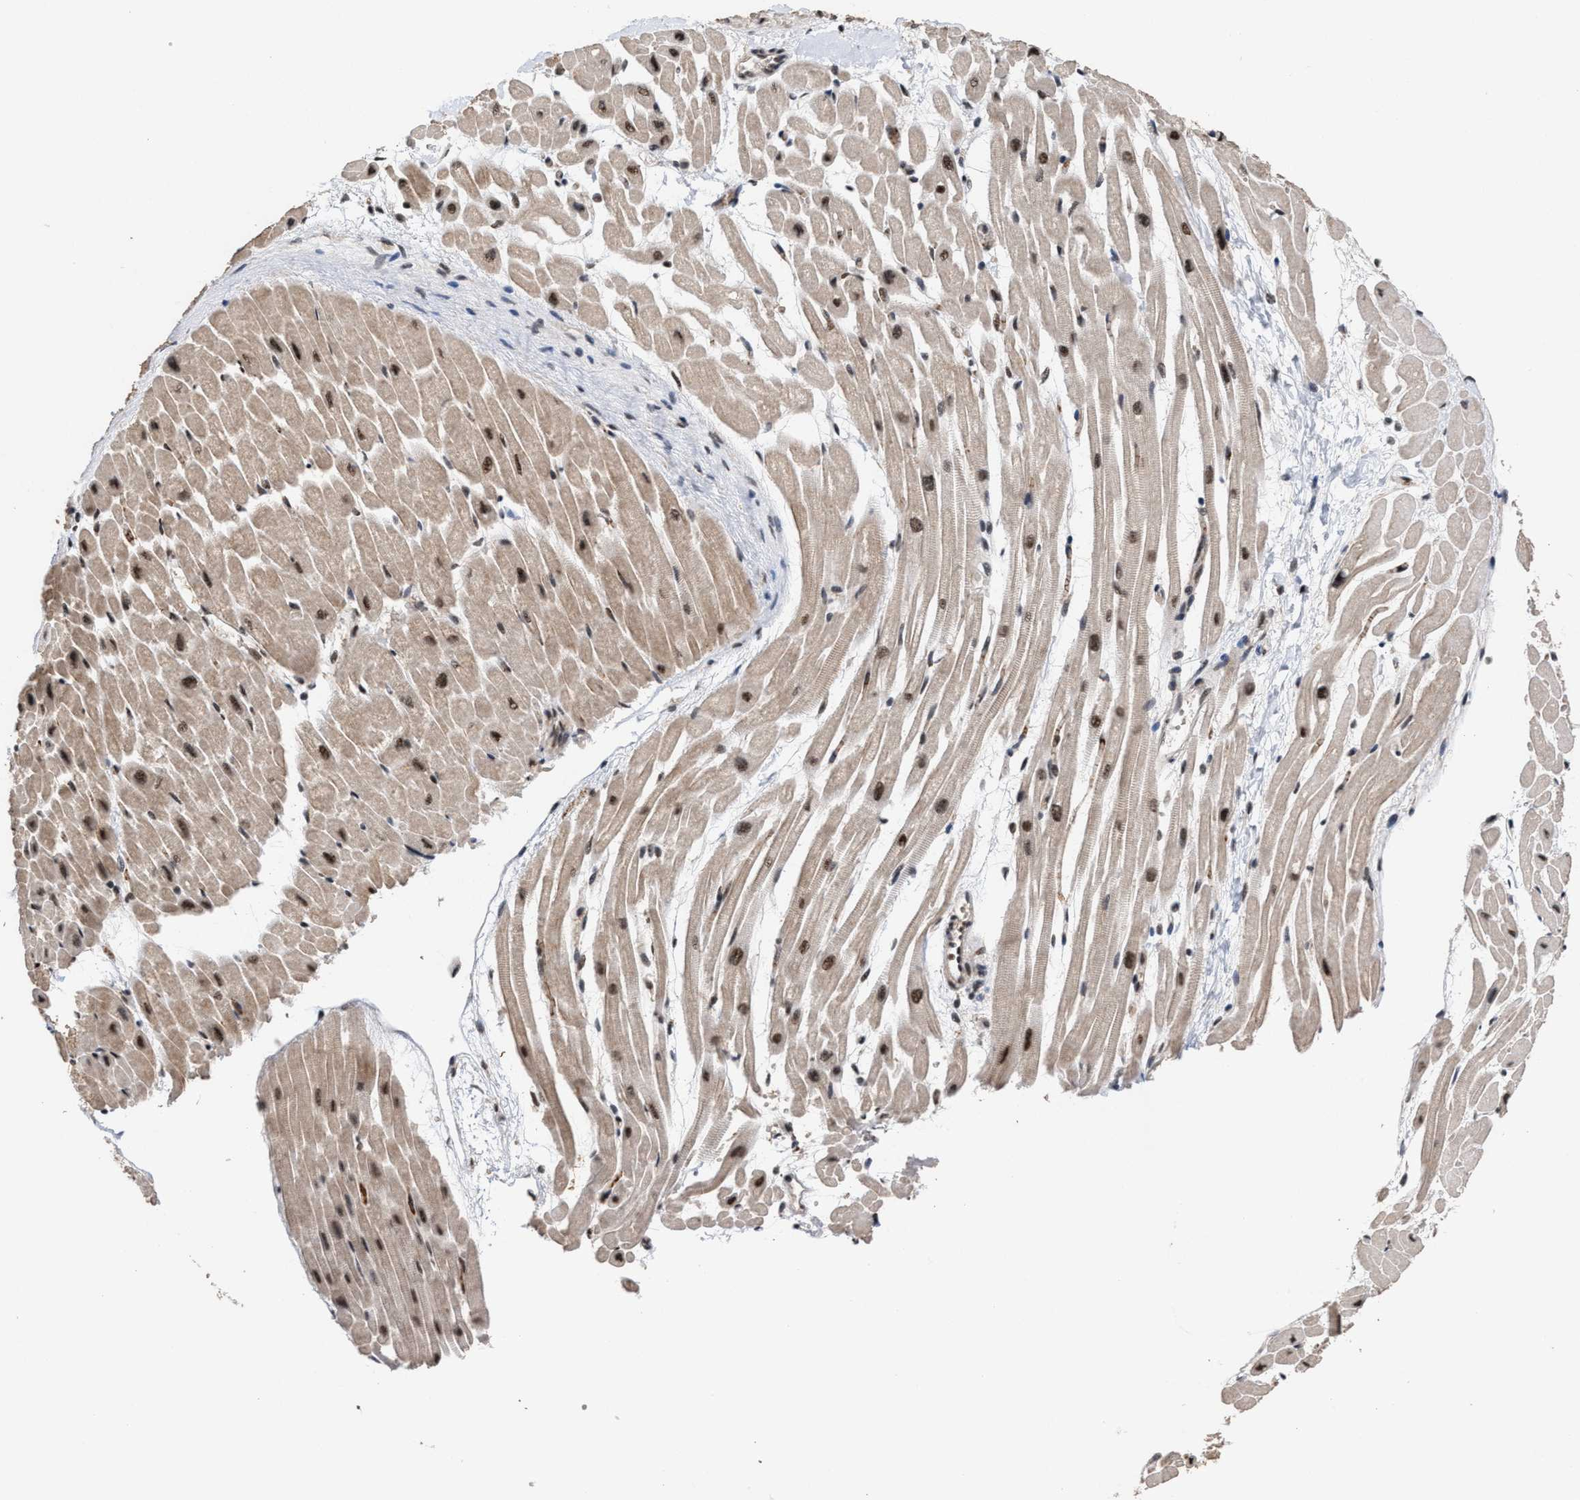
{"staining": {"intensity": "strong", "quantity": "25%-75%", "location": "cytoplasmic/membranous,nuclear"}, "tissue": "heart muscle", "cell_type": "Cardiomyocytes", "image_type": "normal", "snomed": [{"axis": "morphology", "description": "Normal tissue, NOS"}, {"axis": "topography", "description": "Heart"}], "caption": "This photomicrograph reveals normal heart muscle stained with IHC to label a protein in brown. The cytoplasmic/membranous,nuclear of cardiomyocytes show strong positivity for the protein. Nuclei are counter-stained blue.", "gene": "EIF4A3", "patient": {"sex": "male", "age": 45}}